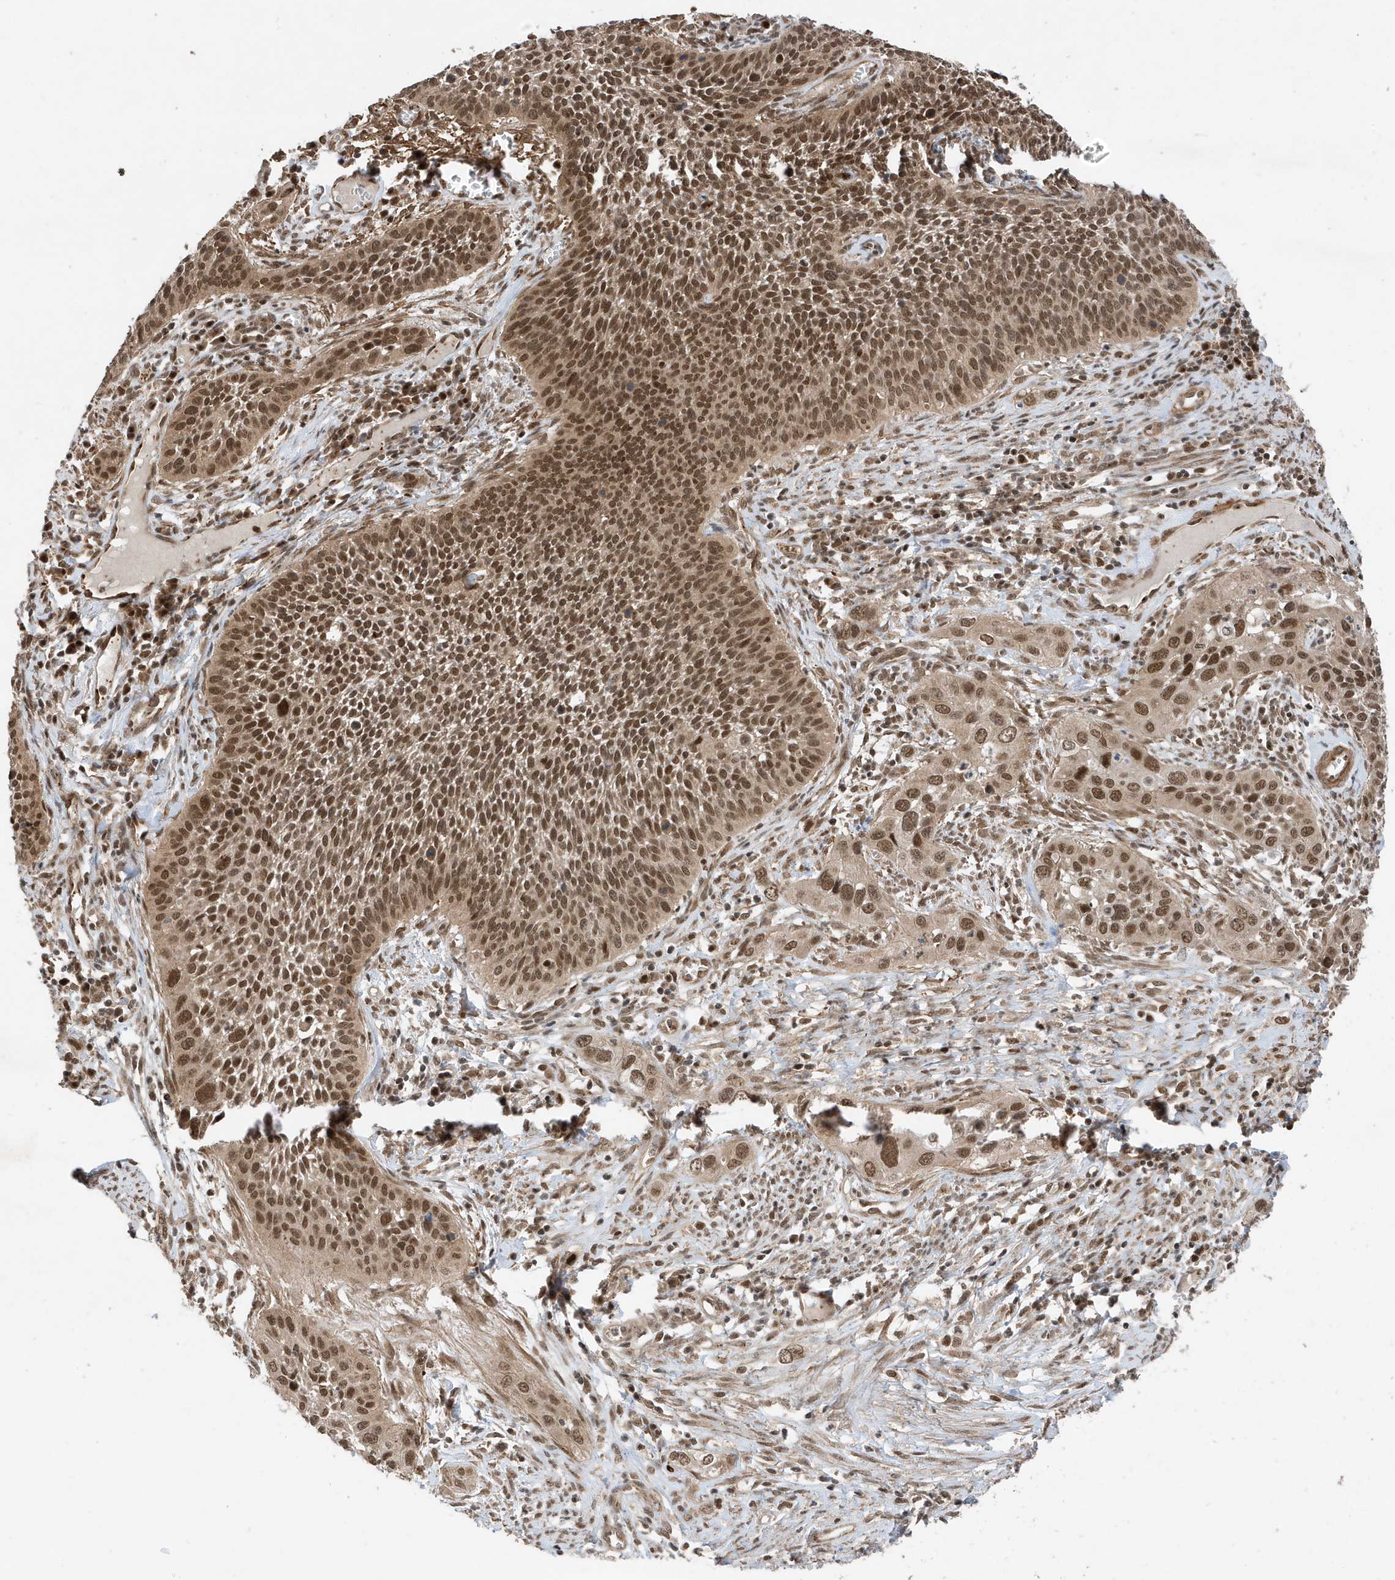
{"staining": {"intensity": "moderate", "quantity": ">75%", "location": "nuclear"}, "tissue": "cervical cancer", "cell_type": "Tumor cells", "image_type": "cancer", "snomed": [{"axis": "morphology", "description": "Squamous cell carcinoma, NOS"}, {"axis": "topography", "description": "Cervix"}], "caption": "Squamous cell carcinoma (cervical) tissue demonstrates moderate nuclear positivity in approximately >75% of tumor cells, visualized by immunohistochemistry.", "gene": "MAST3", "patient": {"sex": "female", "age": 34}}